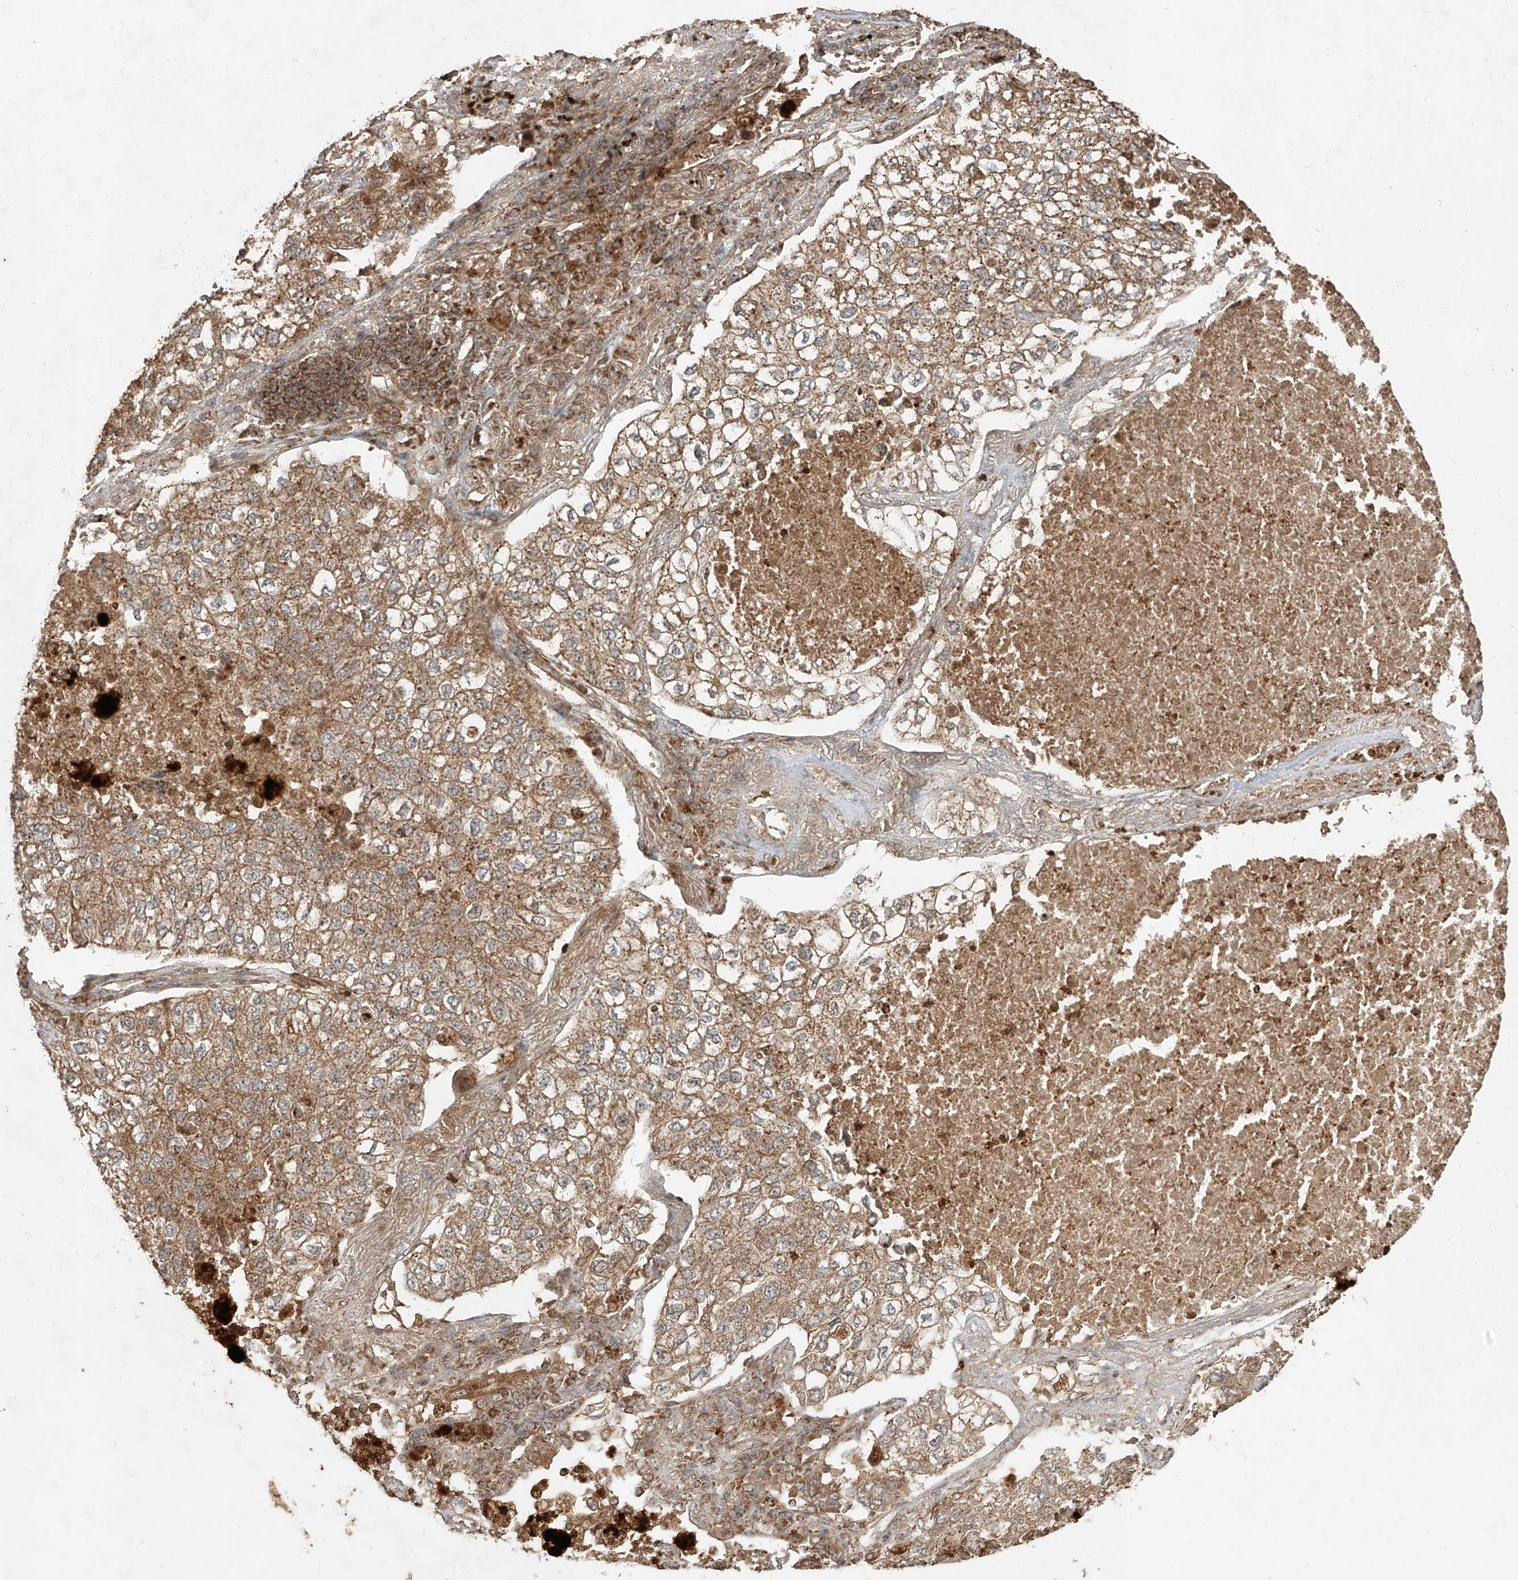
{"staining": {"intensity": "moderate", "quantity": ">75%", "location": "cytoplasmic/membranous"}, "tissue": "lung cancer", "cell_type": "Tumor cells", "image_type": "cancer", "snomed": [{"axis": "morphology", "description": "Adenocarcinoma, NOS"}, {"axis": "topography", "description": "Lung"}], "caption": "Lung adenocarcinoma stained with IHC reveals moderate cytoplasmic/membranous positivity in approximately >75% of tumor cells.", "gene": "AIM2", "patient": {"sex": "male", "age": 63}}